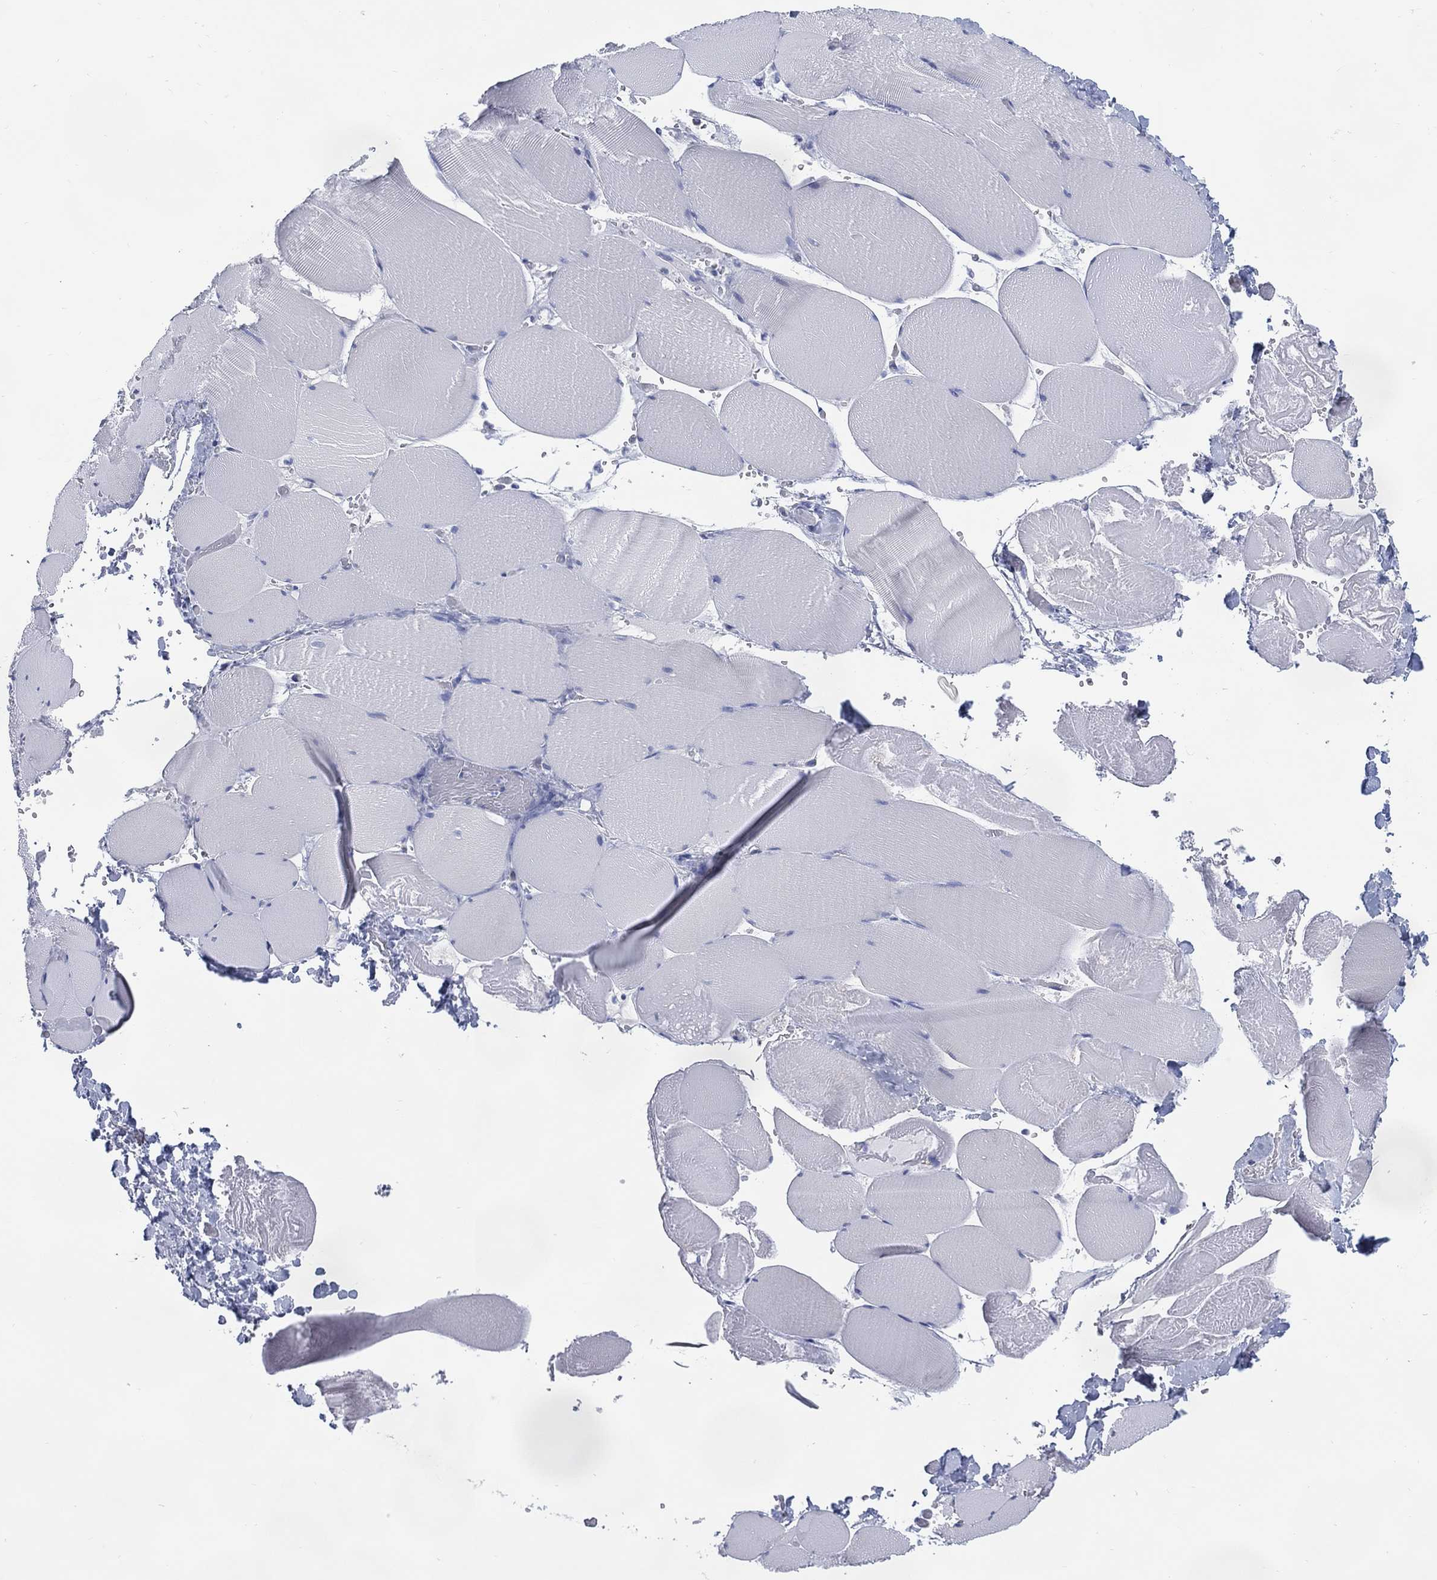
{"staining": {"intensity": "negative", "quantity": "none", "location": "none"}, "tissue": "skeletal muscle", "cell_type": "Myocytes", "image_type": "normal", "snomed": [{"axis": "morphology", "description": "Normal tissue, NOS"}, {"axis": "morphology", "description": "Malignant melanoma, Metastatic site"}, {"axis": "topography", "description": "Skeletal muscle"}], "caption": "An image of skeletal muscle stained for a protein demonstrates no brown staining in myocytes.", "gene": "DDI1", "patient": {"sex": "male", "age": 50}}